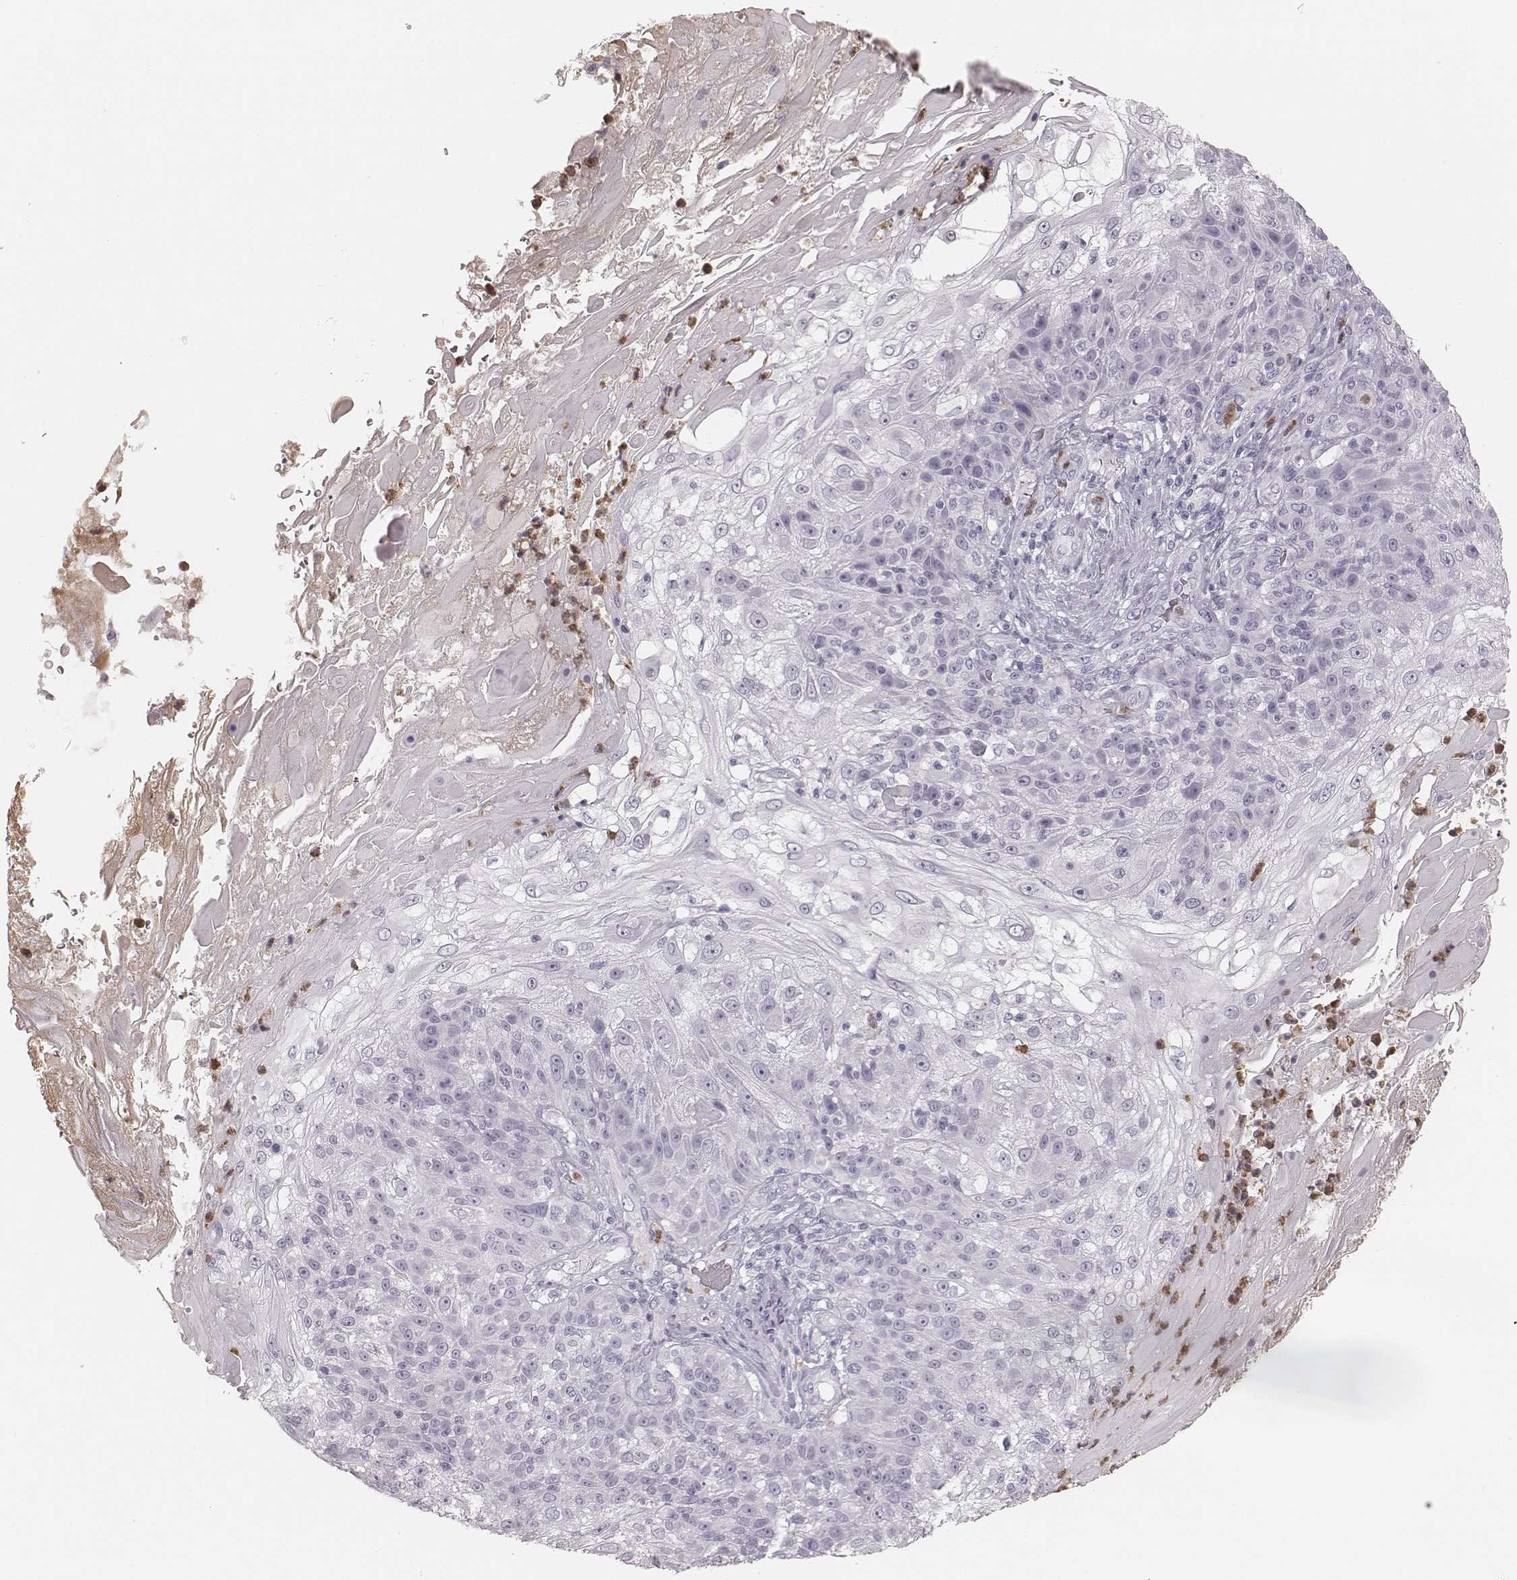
{"staining": {"intensity": "negative", "quantity": "none", "location": "none"}, "tissue": "skin cancer", "cell_type": "Tumor cells", "image_type": "cancer", "snomed": [{"axis": "morphology", "description": "Normal tissue, NOS"}, {"axis": "morphology", "description": "Squamous cell carcinoma, NOS"}, {"axis": "topography", "description": "Skin"}], "caption": "High power microscopy histopathology image of an IHC photomicrograph of skin squamous cell carcinoma, revealing no significant positivity in tumor cells.", "gene": "ELANE", "patient": {"sex": "female", "age": 83}}